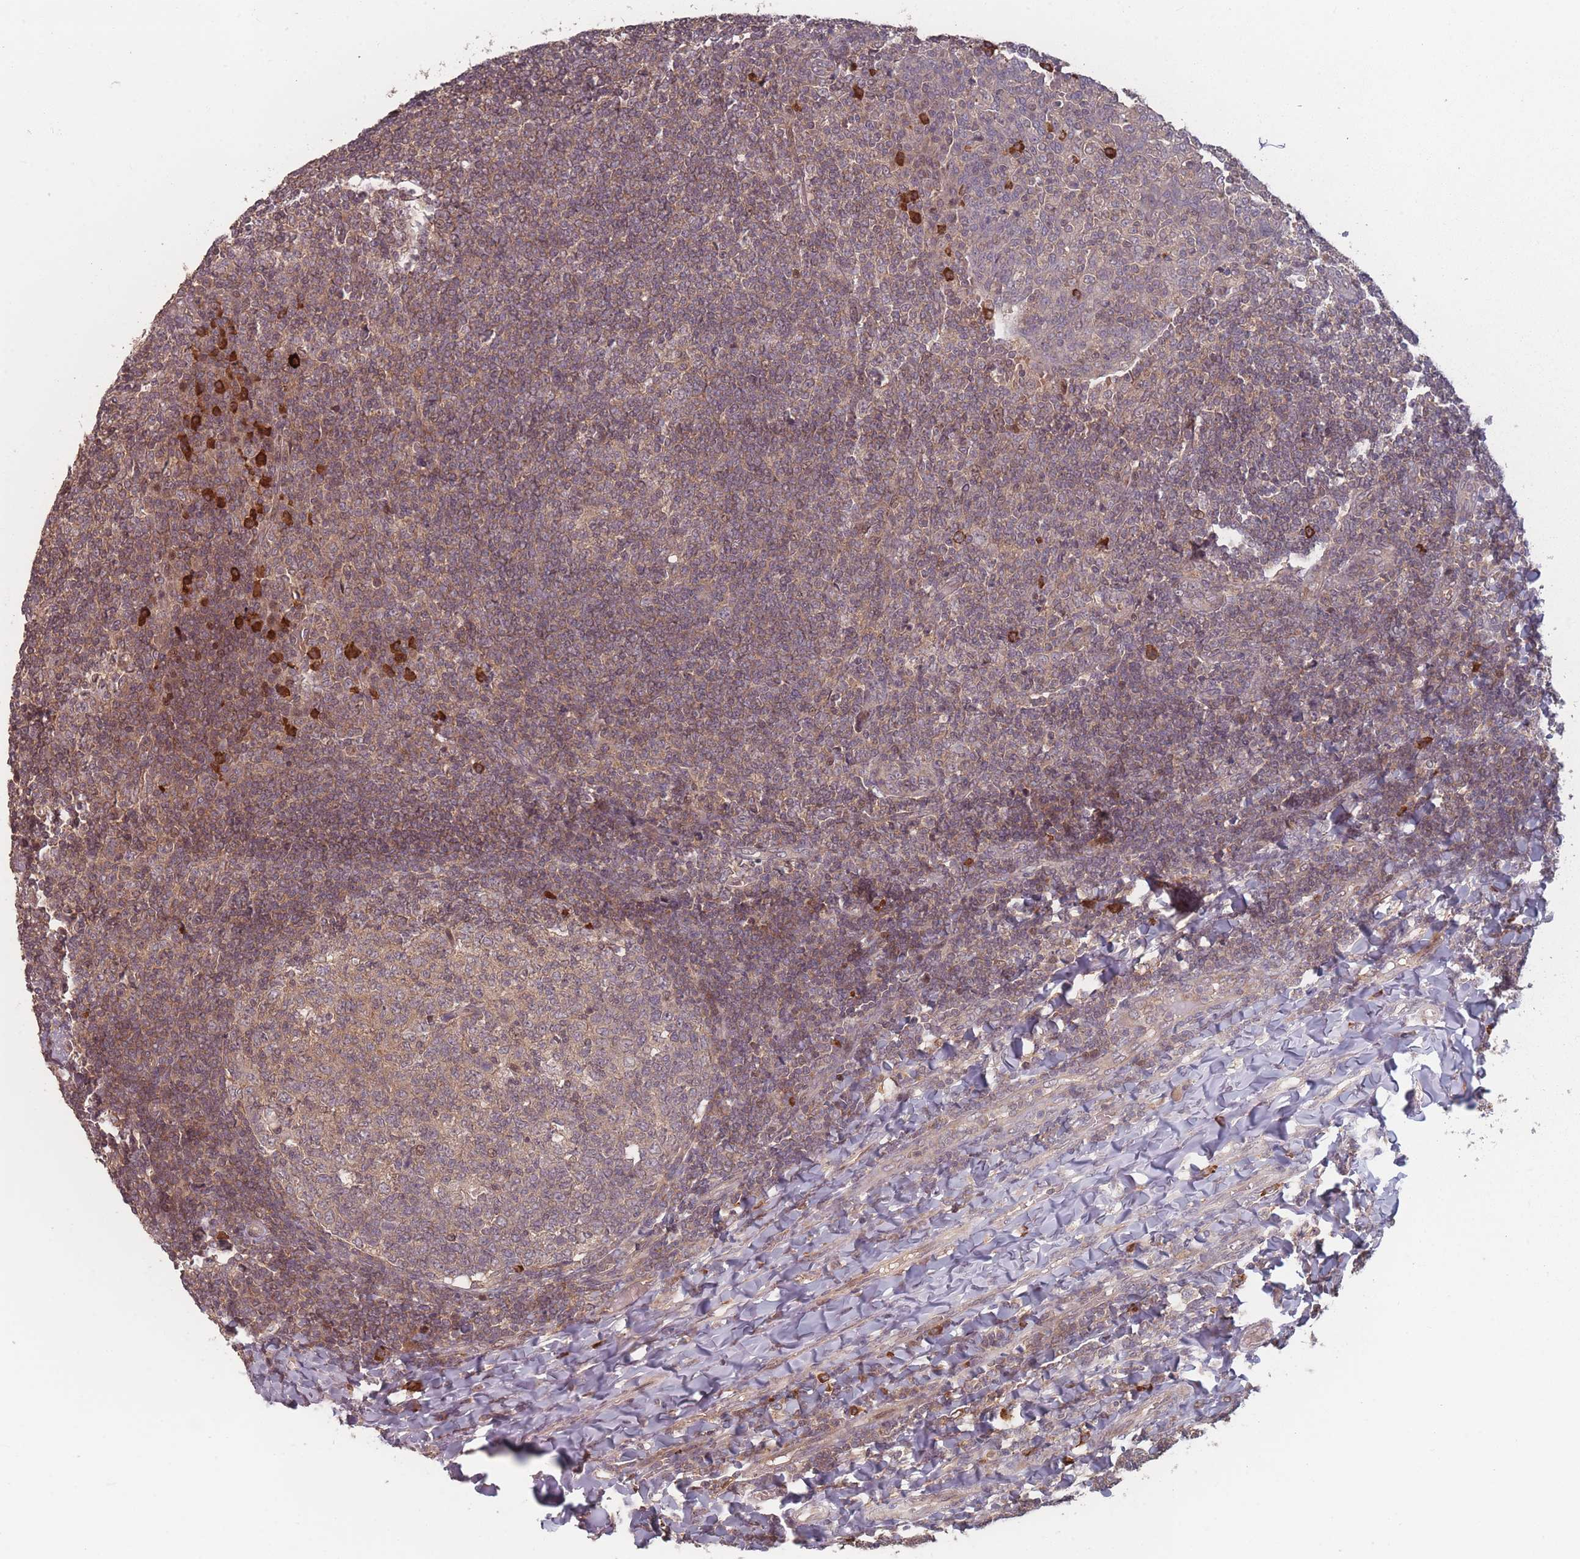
{"staining": {"intensity": "weak", "quantity": ">75%", "location": "cytoplasmic/membranous"}, "tissue": "tonsil", "cell_type": "Germinal center cells", "image_type": "normal", "snomed": [{"axis": "morphology", "description": "Normal tissue, NOS"}, {"axis": "topography", "description": "Tonsil"}], "caption": "Protein expression analysis of unremarkable tonsil shows weak cytoplasmic/membranous expression in about >75% of germinal center cells.", "gene": "HAGH", "patient": {"sex": "female", "age": 19}}